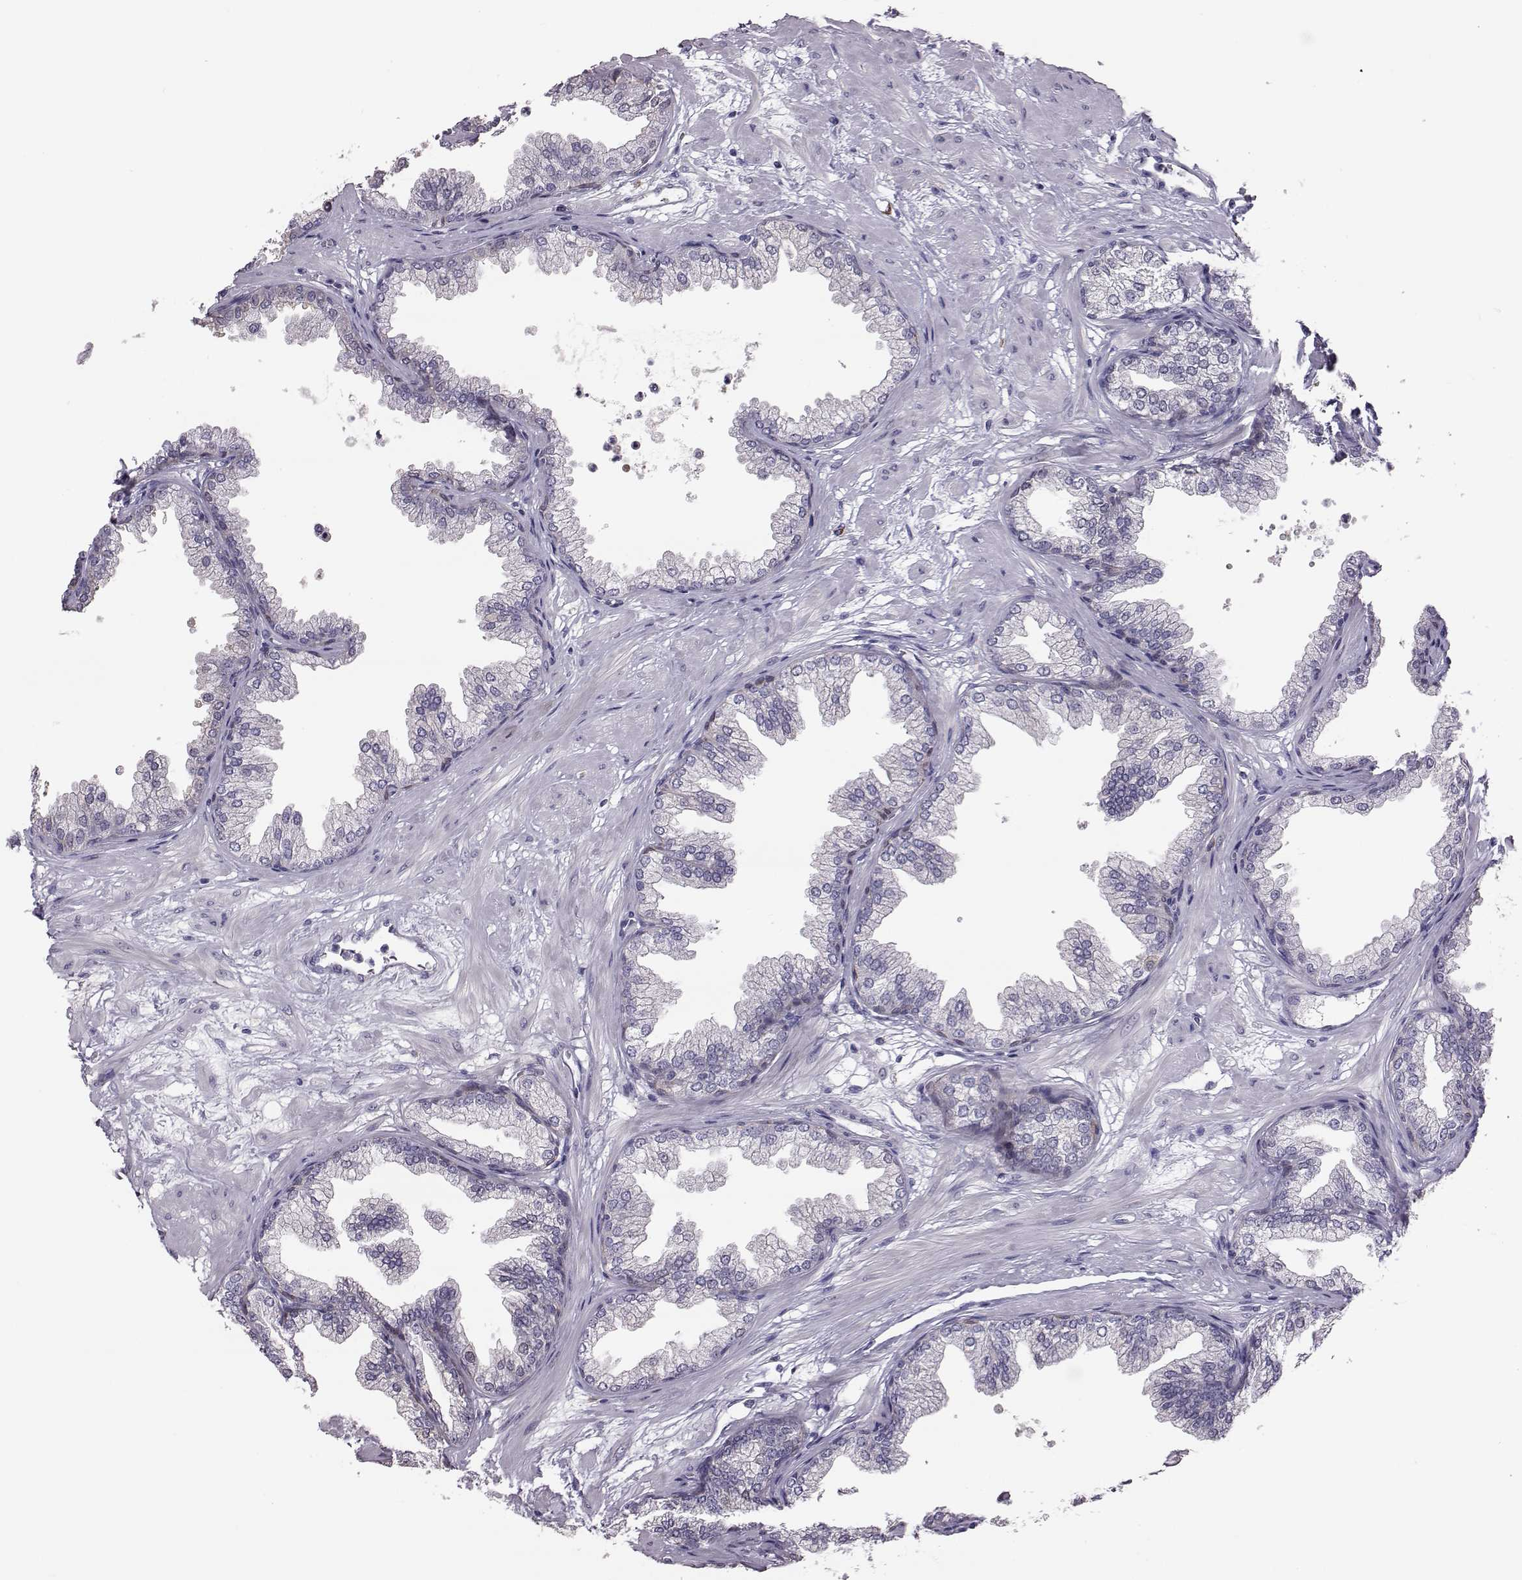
{"staining": {"intensity": "negative", "quantity": "none", "location": "none"}, "tissue": "prostate", "cell_type": "Glandular cells", "image_type": "normal", "snomed": [{"axis": "morphology", "description": "Normal tissue, NOS"}, {"axis": "topography", "description": "Prostate"}], "caption": "Immunohistochemistry (IHC) image of unremarkable prostate: human prostate stained with DAB (3,3'-diaminobenzidine) demonstrates no significant protein expression in glandular cells.", "gene": "ADGRG5", "patient": {"sex": "male", "age": 37}}